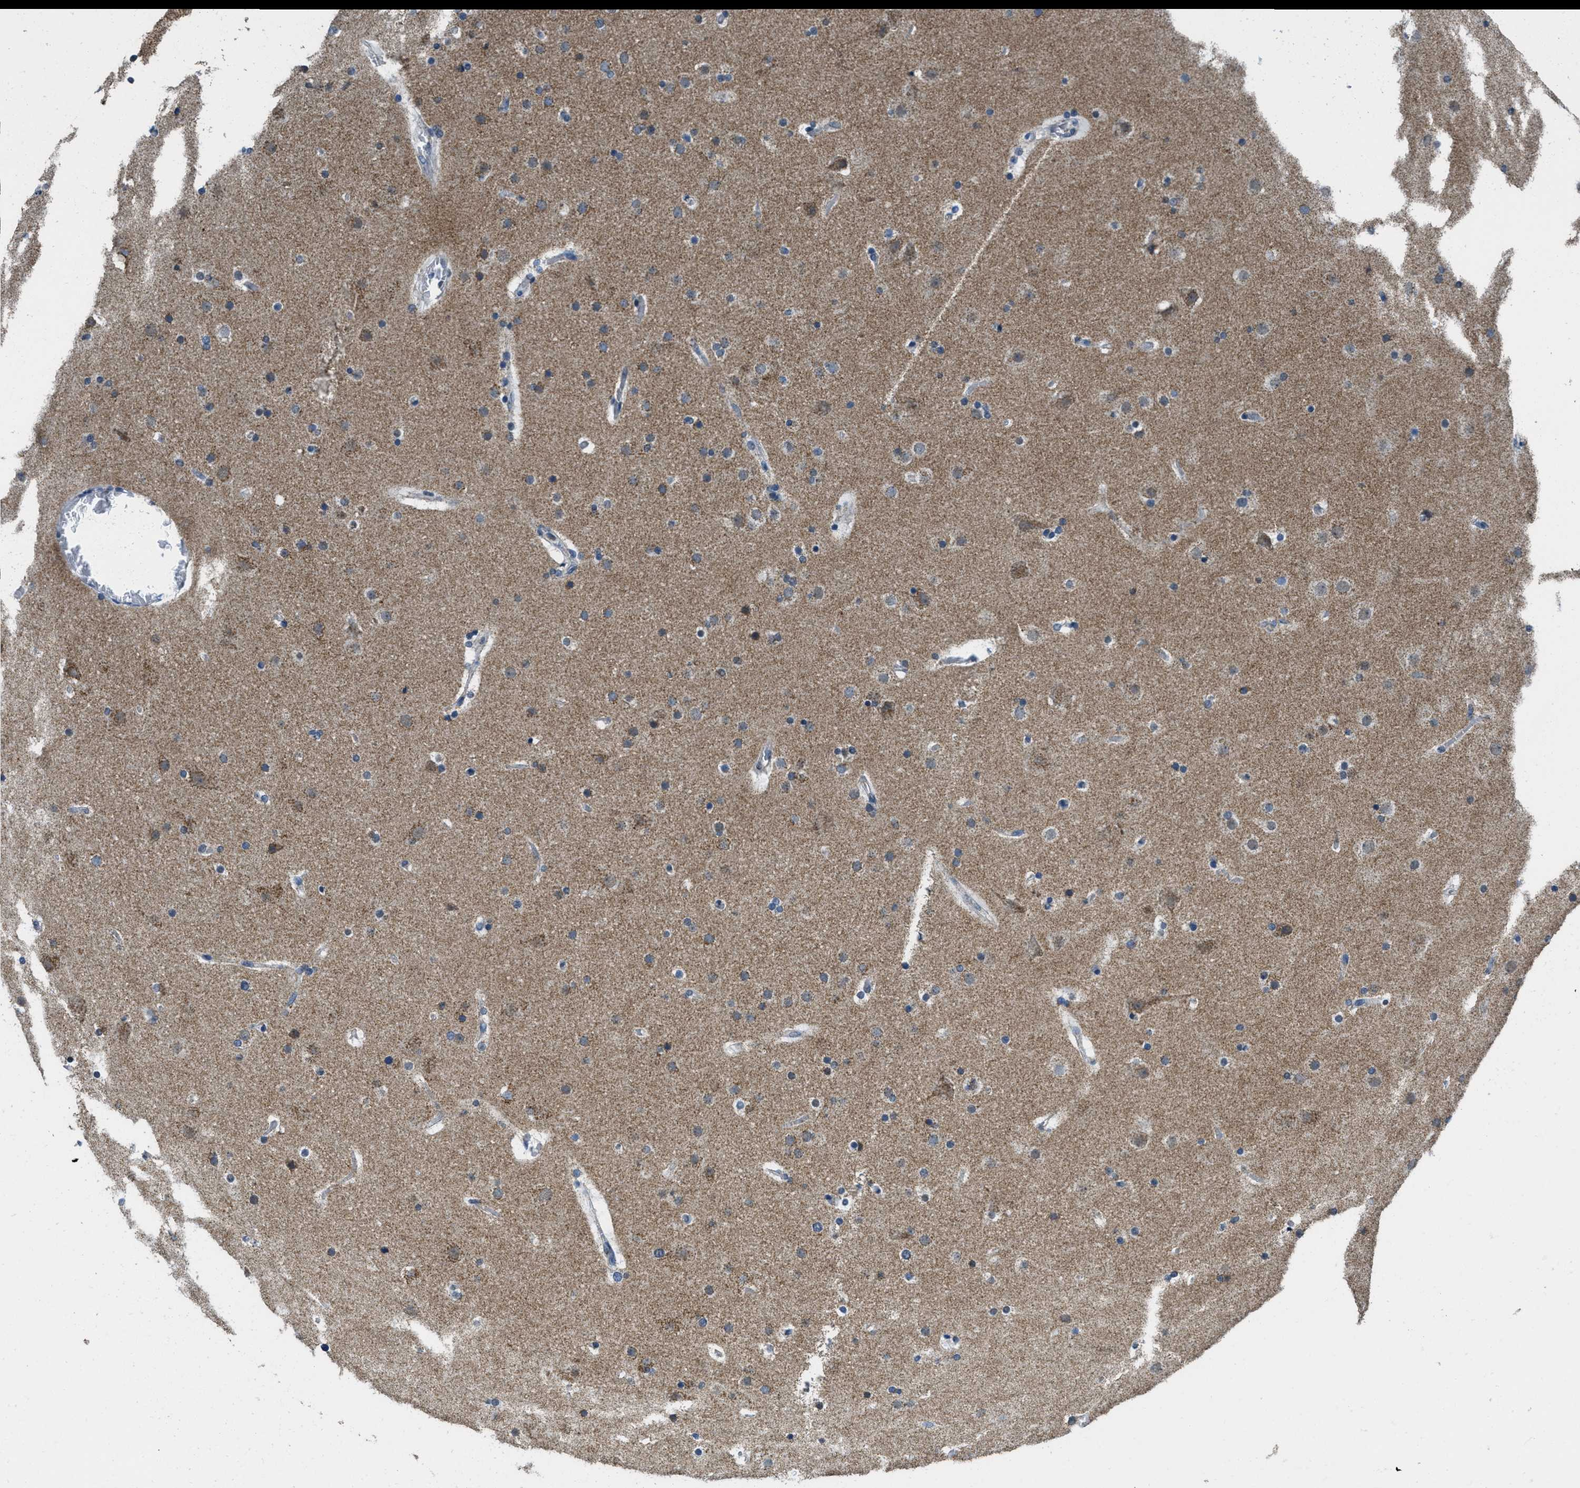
{"staining": {"intensity": "negative", "quantity": "none", "location": "none"}, "tissue": "cerebral cortex", "cell_type": "Endothelial cells", "image_type": "normal", "snomed": [{"axis": "morphology", "description": "Normal tissue, NOS"}, {"axis": "topography", "description": "Cerebral cortex"}], "caption": "Immunohistochemical staining of unremarkable human cerebral cortex demonstrates no significant staining in endothelial cells.", "gene": "TOMM70", "patient": {"sex": "male", "age": 57}}